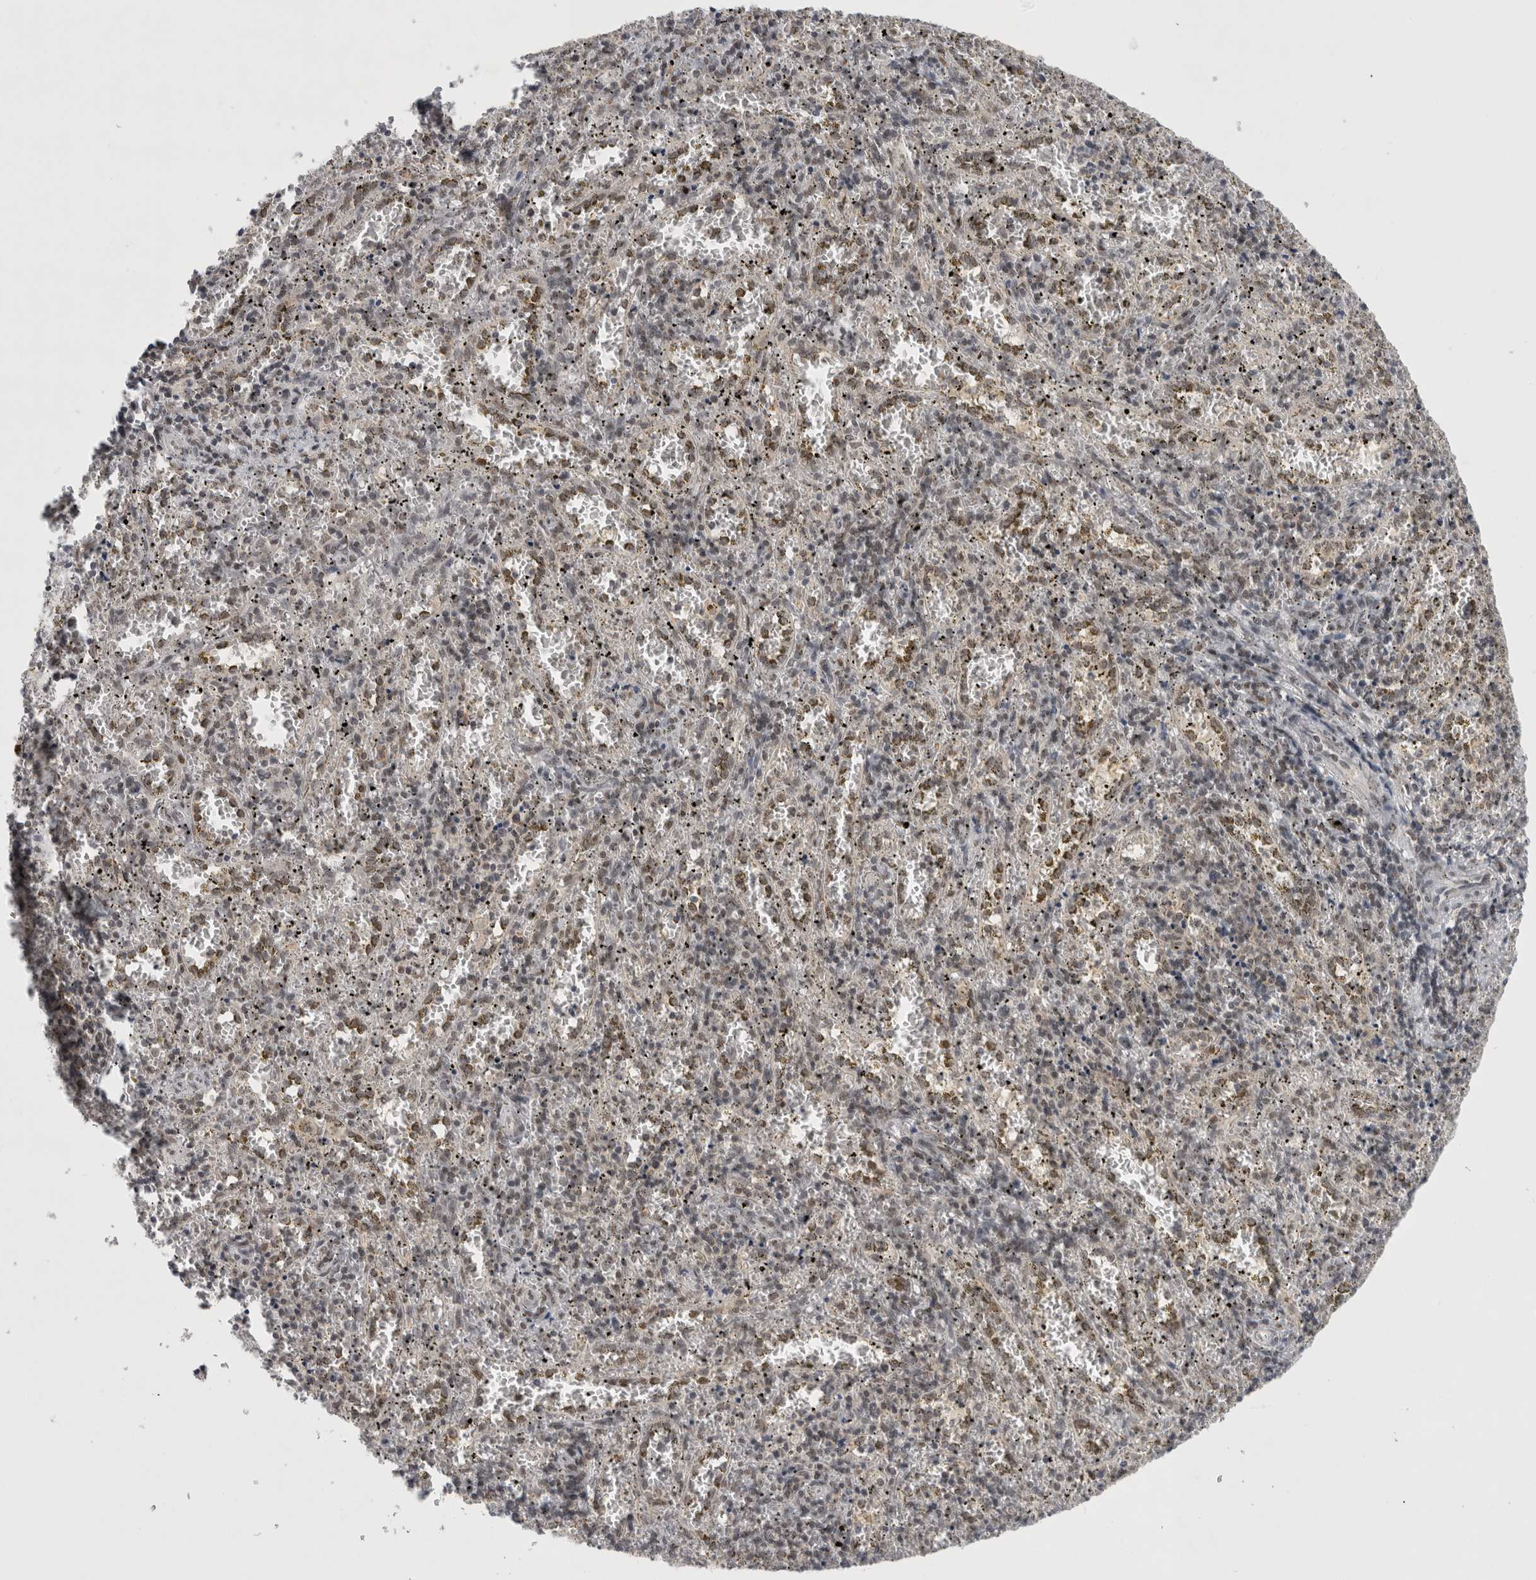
{"staining": {"intensity": "negative", "quantity": "none", "location": "none"}, "tissue": "spleen", "cell_type": "Cells in red pulp", "image_type": "normal", "snomed": [{"axis": "morphology", "description": "Normal tissue, NOS"}, {"axis": "topography", "description": "Spleen"}], "caption": "IHC photomicrograph of benign spleen: spleen stained with DAB displays no significant protein expression in cells in red pulp.", "gene": "PSMB2", "patient": {"sex": "male", "age": 11}}